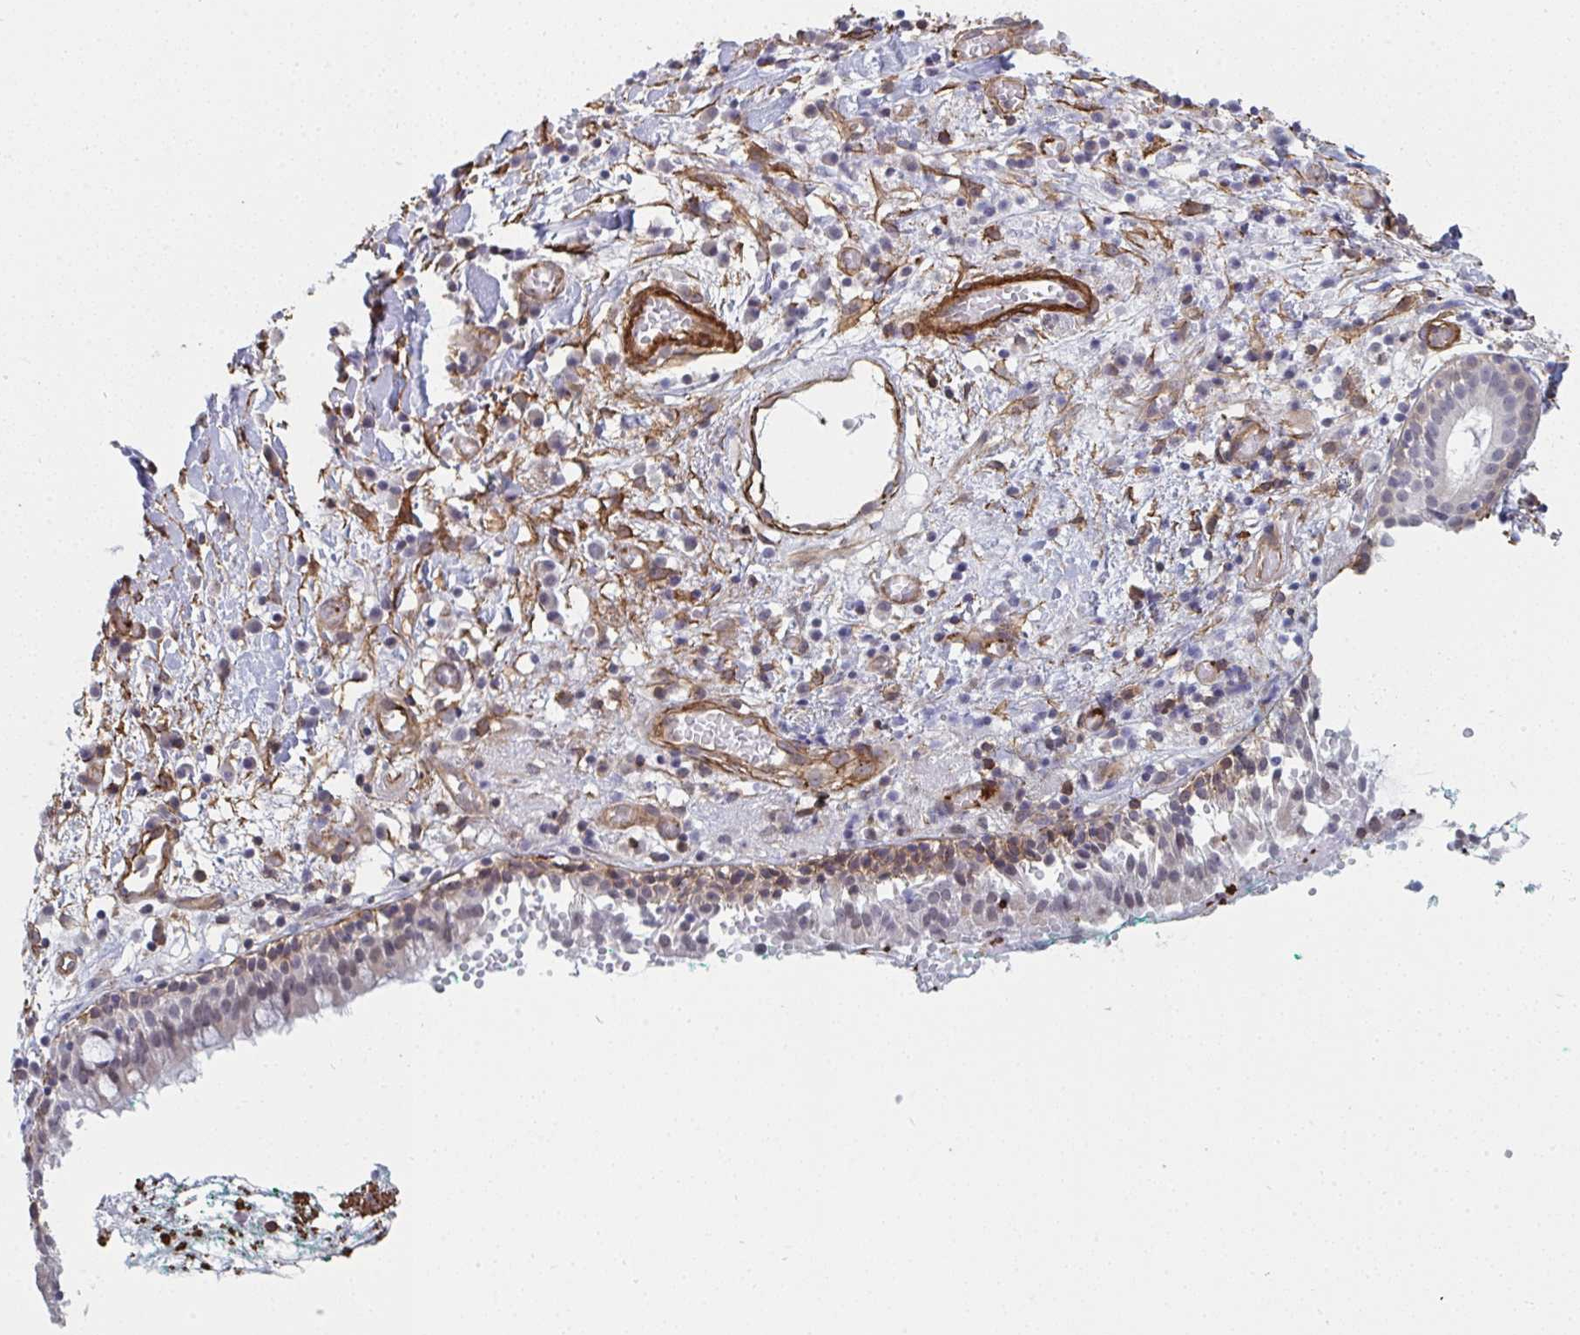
{"staining": {"intensity": "weak", "quantity": "25%-75%", "location": "cytoplasmic/membranous,nuclear"}, "tissue": "nasopharynx", "cell_type": "Respiratory epithelial cells", "image_type": "normal", "snomed": [{"axis": "morphology", "description": "Normal tissue, NOS"}, {"axis": "morphology", "description": "Basal cell carcinoma"}, {"axis": "topography", "description": "Cartilage tissue"}, {"axis": "topography", "description": "Nasopharynx"}, {"axis": "topography", "description": "Oral tissue"}], "caption": "Normal nasopharynx reveals weak cytoplasmic/membranous,nuclear positivity in about 25%-75% of respiratory epithelial cells Using DAB (brown) and hematoxylin (blue) stains, captured at high magnification using brightfield microscopy..", "gene": "NEURL4", "patient": {"sex": "female", "age": 77}}